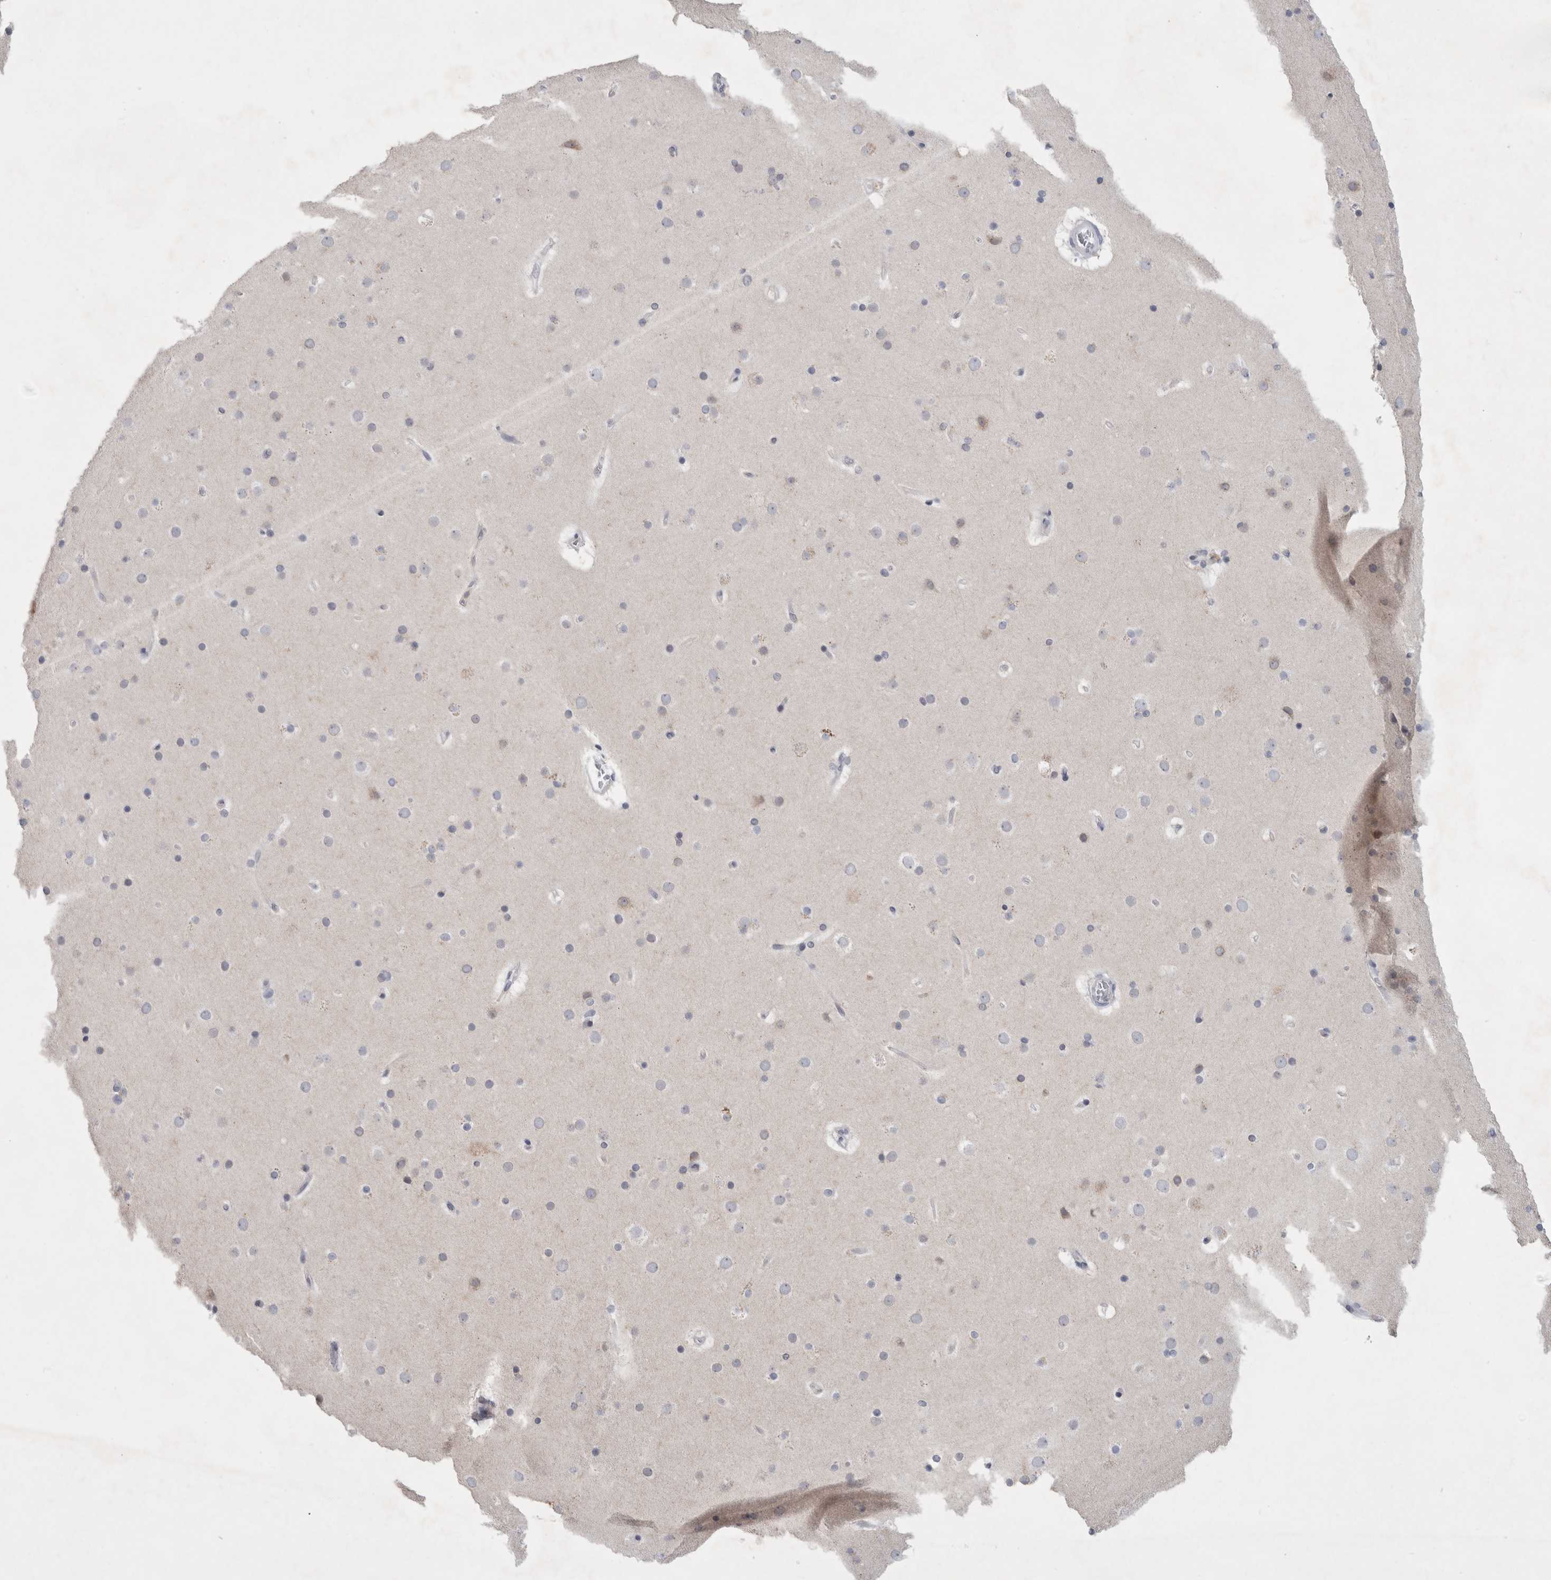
{"staining": {"intensity": "negative", "quantity": "none", "location": "none"}, "tissue": "cerebral cortex", "cell_type": "Endothelial cells", "image_type": "normal", "snomed": [{"axis": "morphology", "description": "Normal tissue, NOS"}, {"axis": "topography", "description": "Cerebral cortex"}], "caption": "This is a photomicrograph of immunohistochemistry staining of unremarkable cerebral cortex, which shows no expression in endothelial cells.", "gene": "NIPA1", "patient": {"sex": "male", "age": 57}}